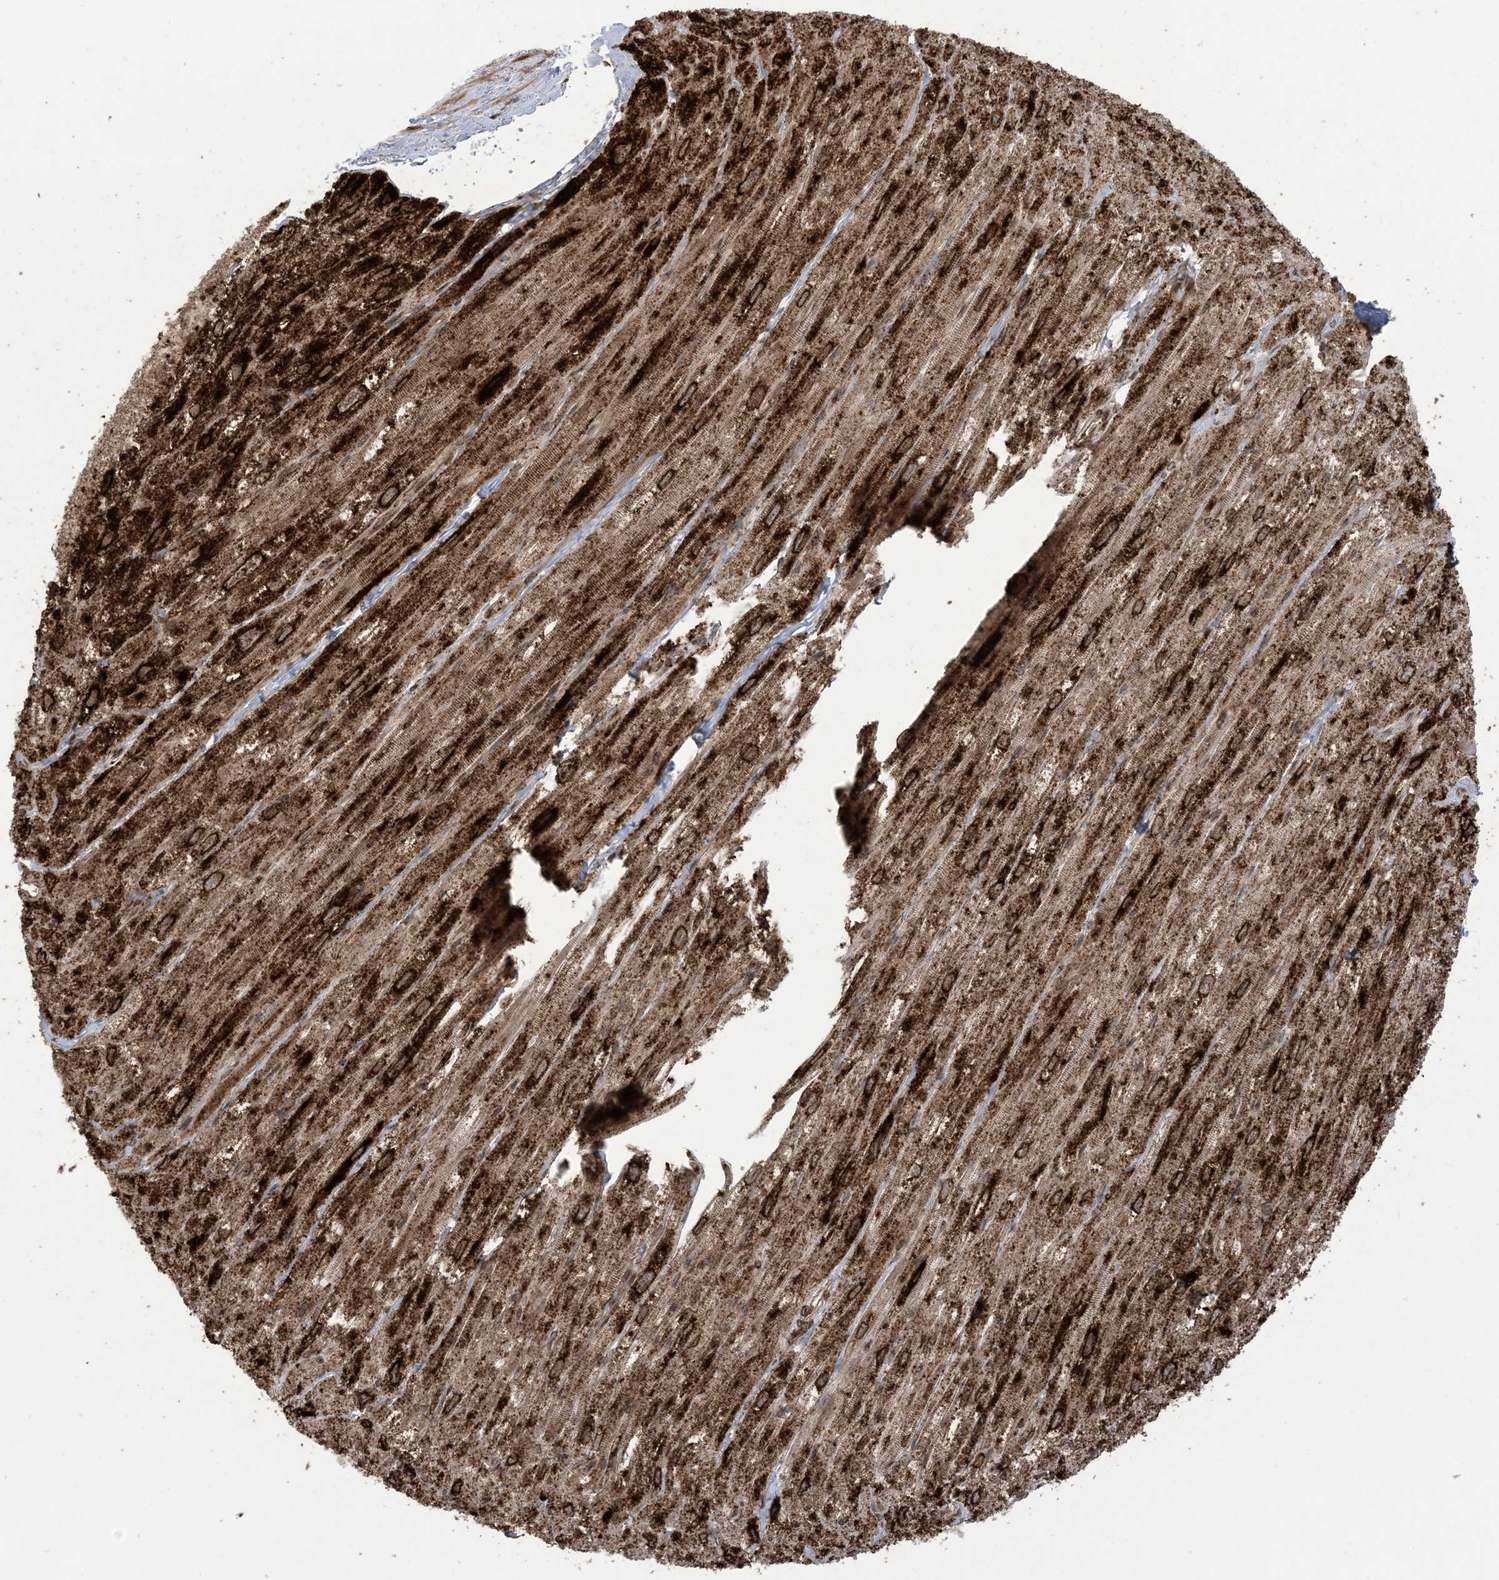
{"staining": {"intensity": "strong", "quantity": "25%-75%", "location": "cytoplasmic/membranous"}, "tissue": "heart muscle", "cell_type": "Cardiomyocytes", "image_type": "normal", "snomed": [{"axis": "morphology", "description": "Normal tissue, NOS"}, {"axis": "topography", "description": "Heart"}], "caption": "DAB immunohistochemical staining of normal human heart muscle exhibits strong cytoplasmic/membranous protein staining in about 25%-75% of cardiomyocytes.", "gene": "CASP4", "patient": {"sex": "male", "age": 50}}